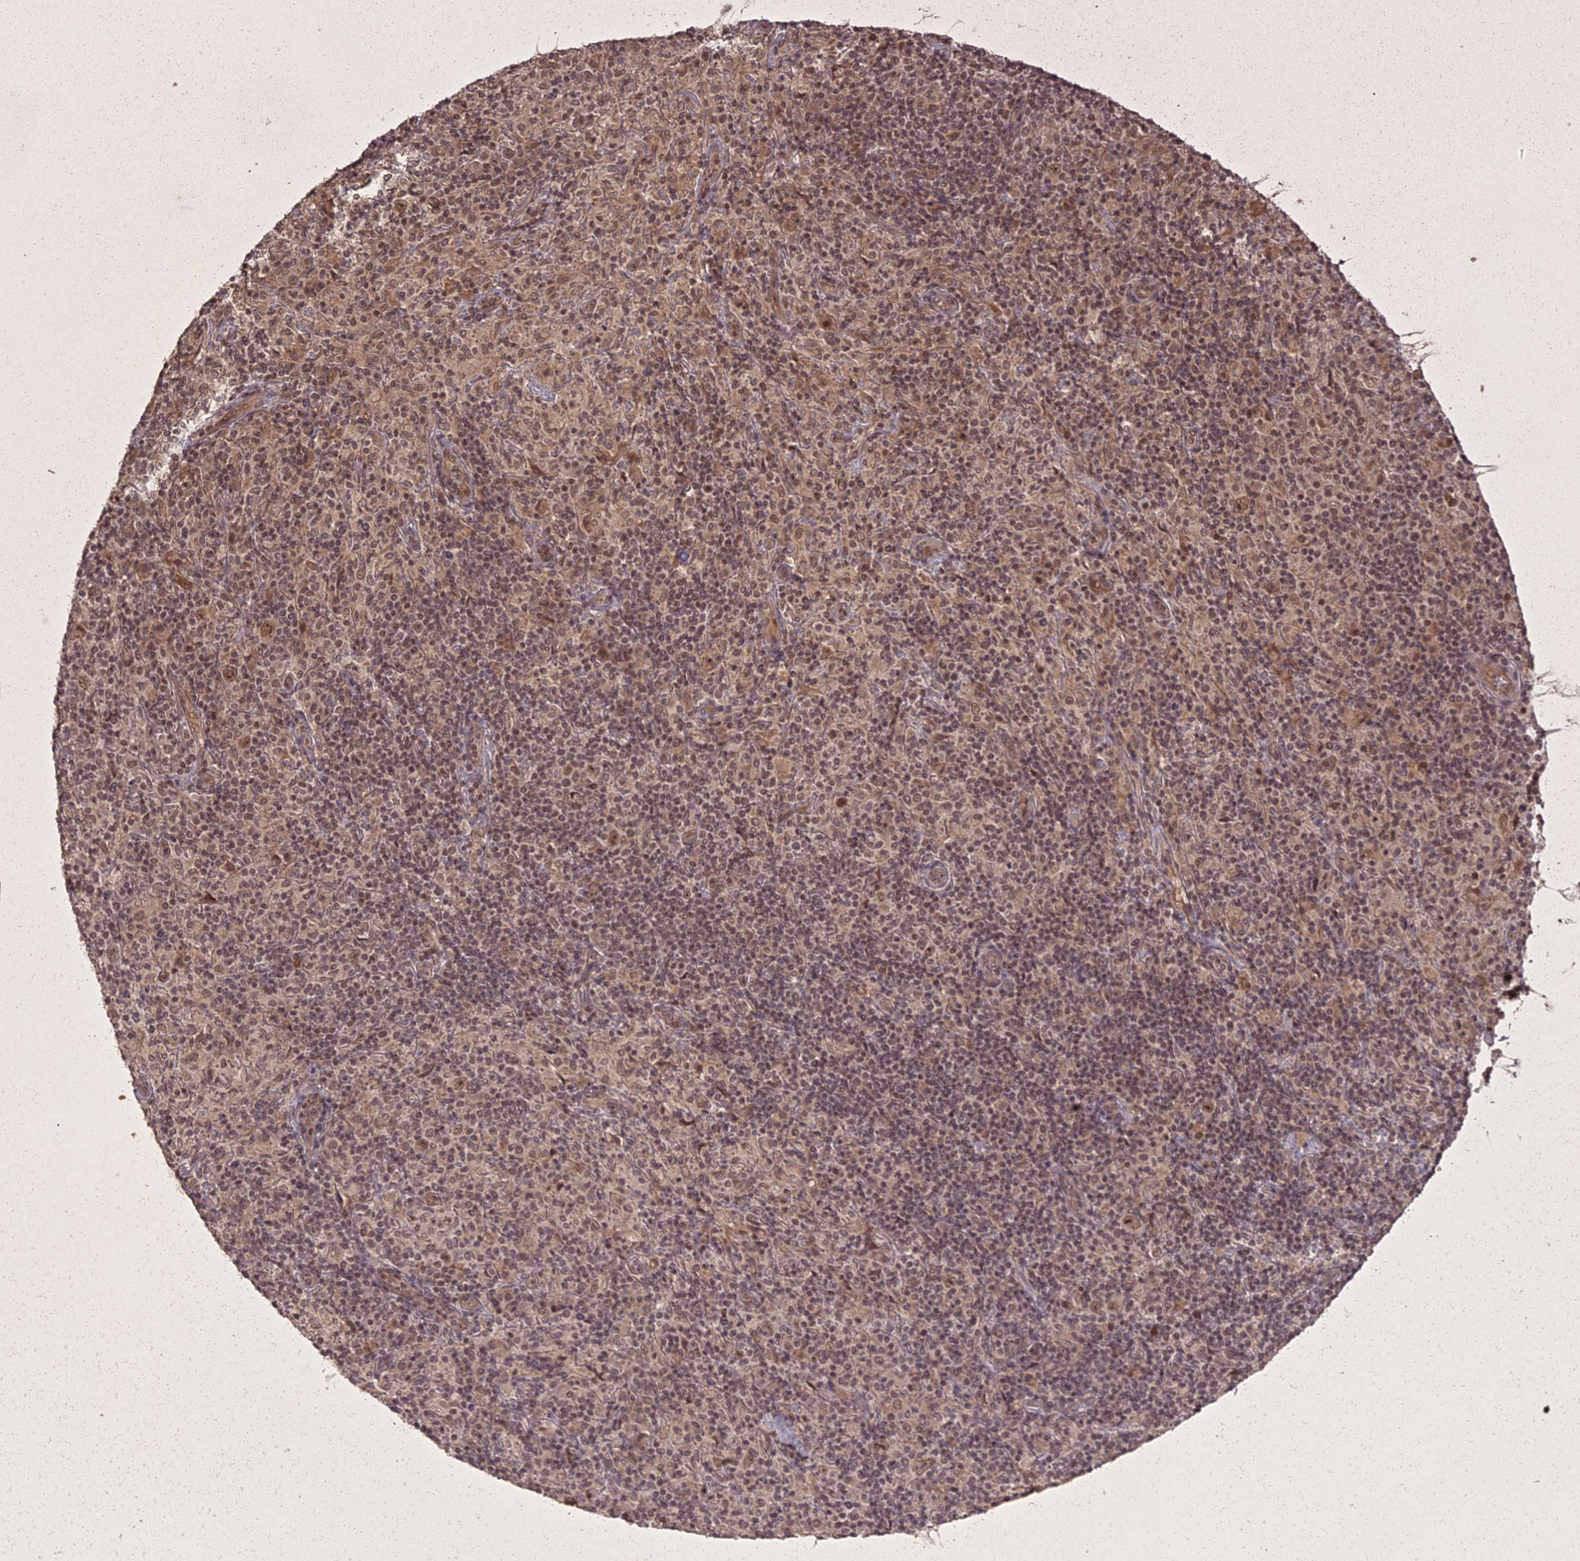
{"staining": {"intensity": "moderate", "quantity": ">75%", "location": "nuclear"}, "tissue": "lymphoma", "cell_type": "Tumor cells", "image_type": "cancer", "snomed": [{"axis": "morphology", "description": "Hodgkin's disease, NOS"}, {"axis": "topography", "description": "Lymph node"}], "caption": "Human Hodgkin's disease stained for a protein (brown) exhibits moderate nuclear positive staining in approximately >75% of tumor cells.", "gene": "ING5", "patient": {"sex": "male", "age": 70}}